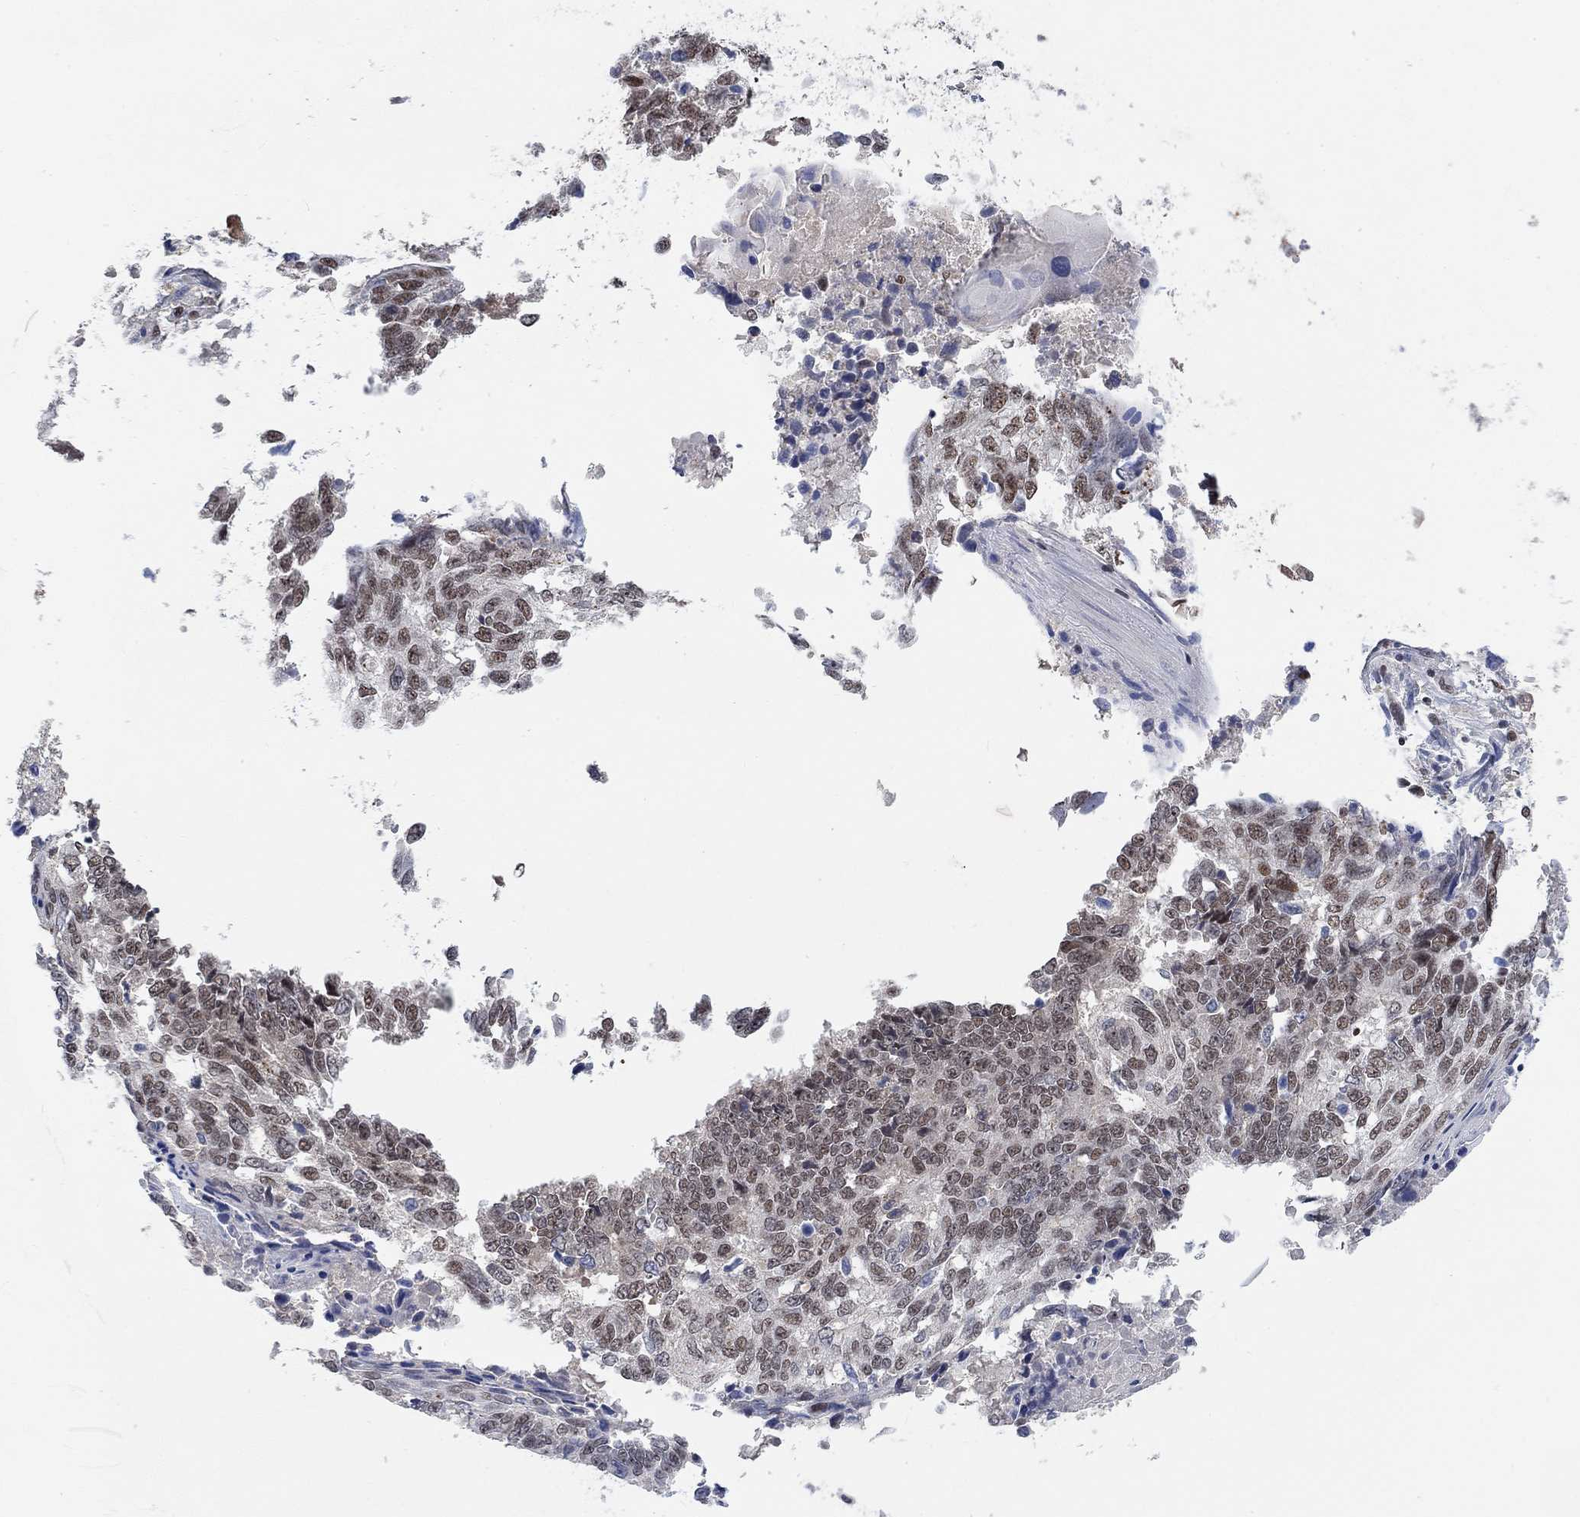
{"staining": {"intensity": "moderate", "quantity": "25%-75%", "location": "nuclear"}, "tissue": "lung cancer", "cell_type": "Tumor cells", "image_type": "cancer", "snomed": [{"axis": "morphology", "description": "Squamous cell carcinoma, NOS"}, {"axis": "topography", "description": "Lung"}], "caption": "Squamous cell carcinoma (lung) stained with a protein marker exhibits moderate staining in tumor cells.", "gene": "THAP8", "patient": {"sex": "male", "age": 73}}